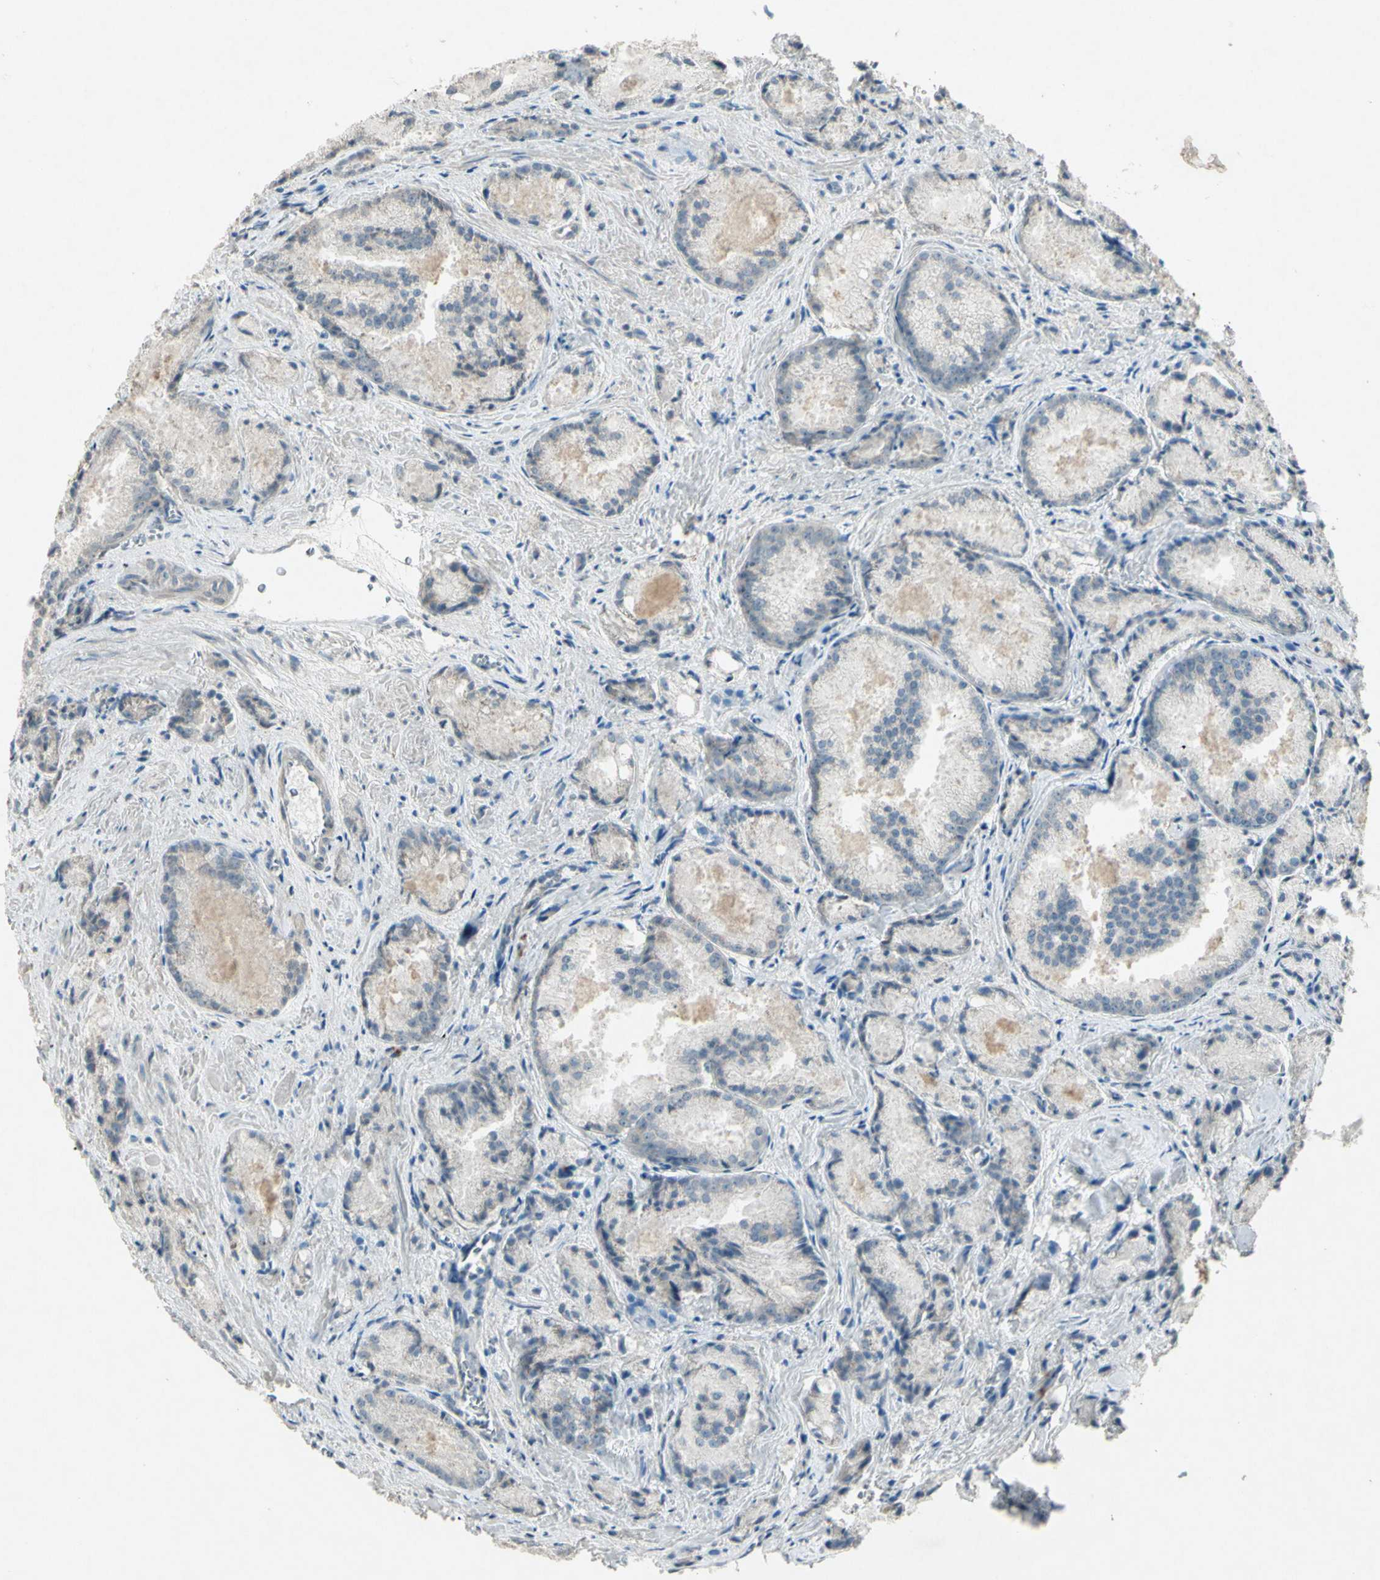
{"staining": {"intensity": "weak", "quantity": "25%-75%", "location": "cytoplasmic/membranous"}, "tissue": "prostate cancer", "cell_type": "Tumor cells", "image_type": "cancer", "snomed": [{"axis": "morphology", "description": "Adenocarcinoma, Low grade"}, {"axis": "topography", "description": "Prostate"}], "caption": "Prostate cancer (low-grade adenocarcinoma) stained with a brown dye reveals weak cytoplasmic/membranous positive expression in about 25%-75% of tumor cells.", "gene": "TIMM21", "patient": {"sex": "male", "age": 64}}